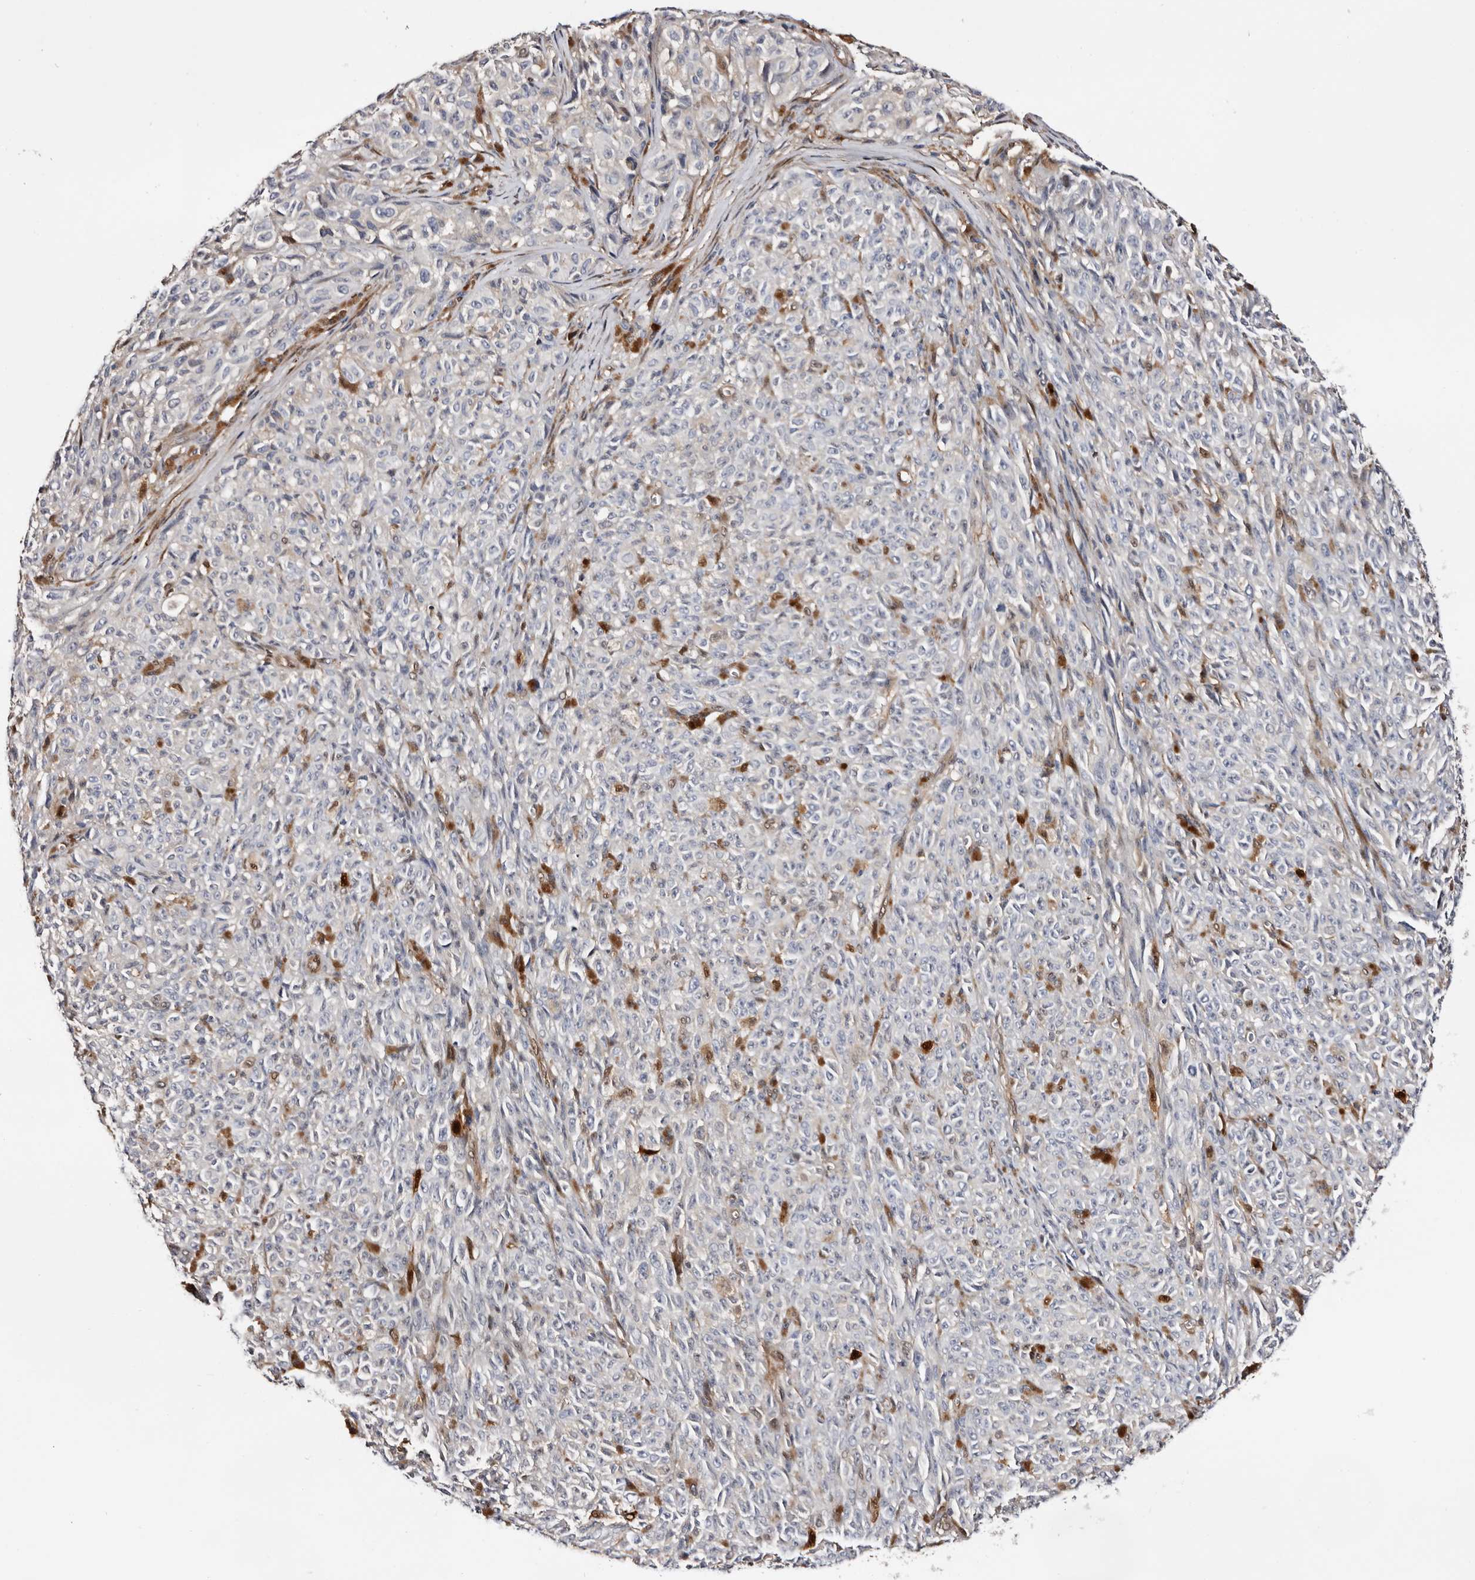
{"staining": {"intensity": "negative", "quantity": "none", "location": "none"}, "tissue": "melanoma", "cell_type": "Tumor cells", "image_type": "cancer", "snomed": [{"axis": "morphology", "description": "Malignant melanoma, NOS"}, {"axis": "topography", "description": "Skin"}], "caption": "The IHC photomicrograph has no significant expression in tumor cells of melanoma tissue.", "gene": "TP53I3", "patient": {"sex": "female", "age": 82}}